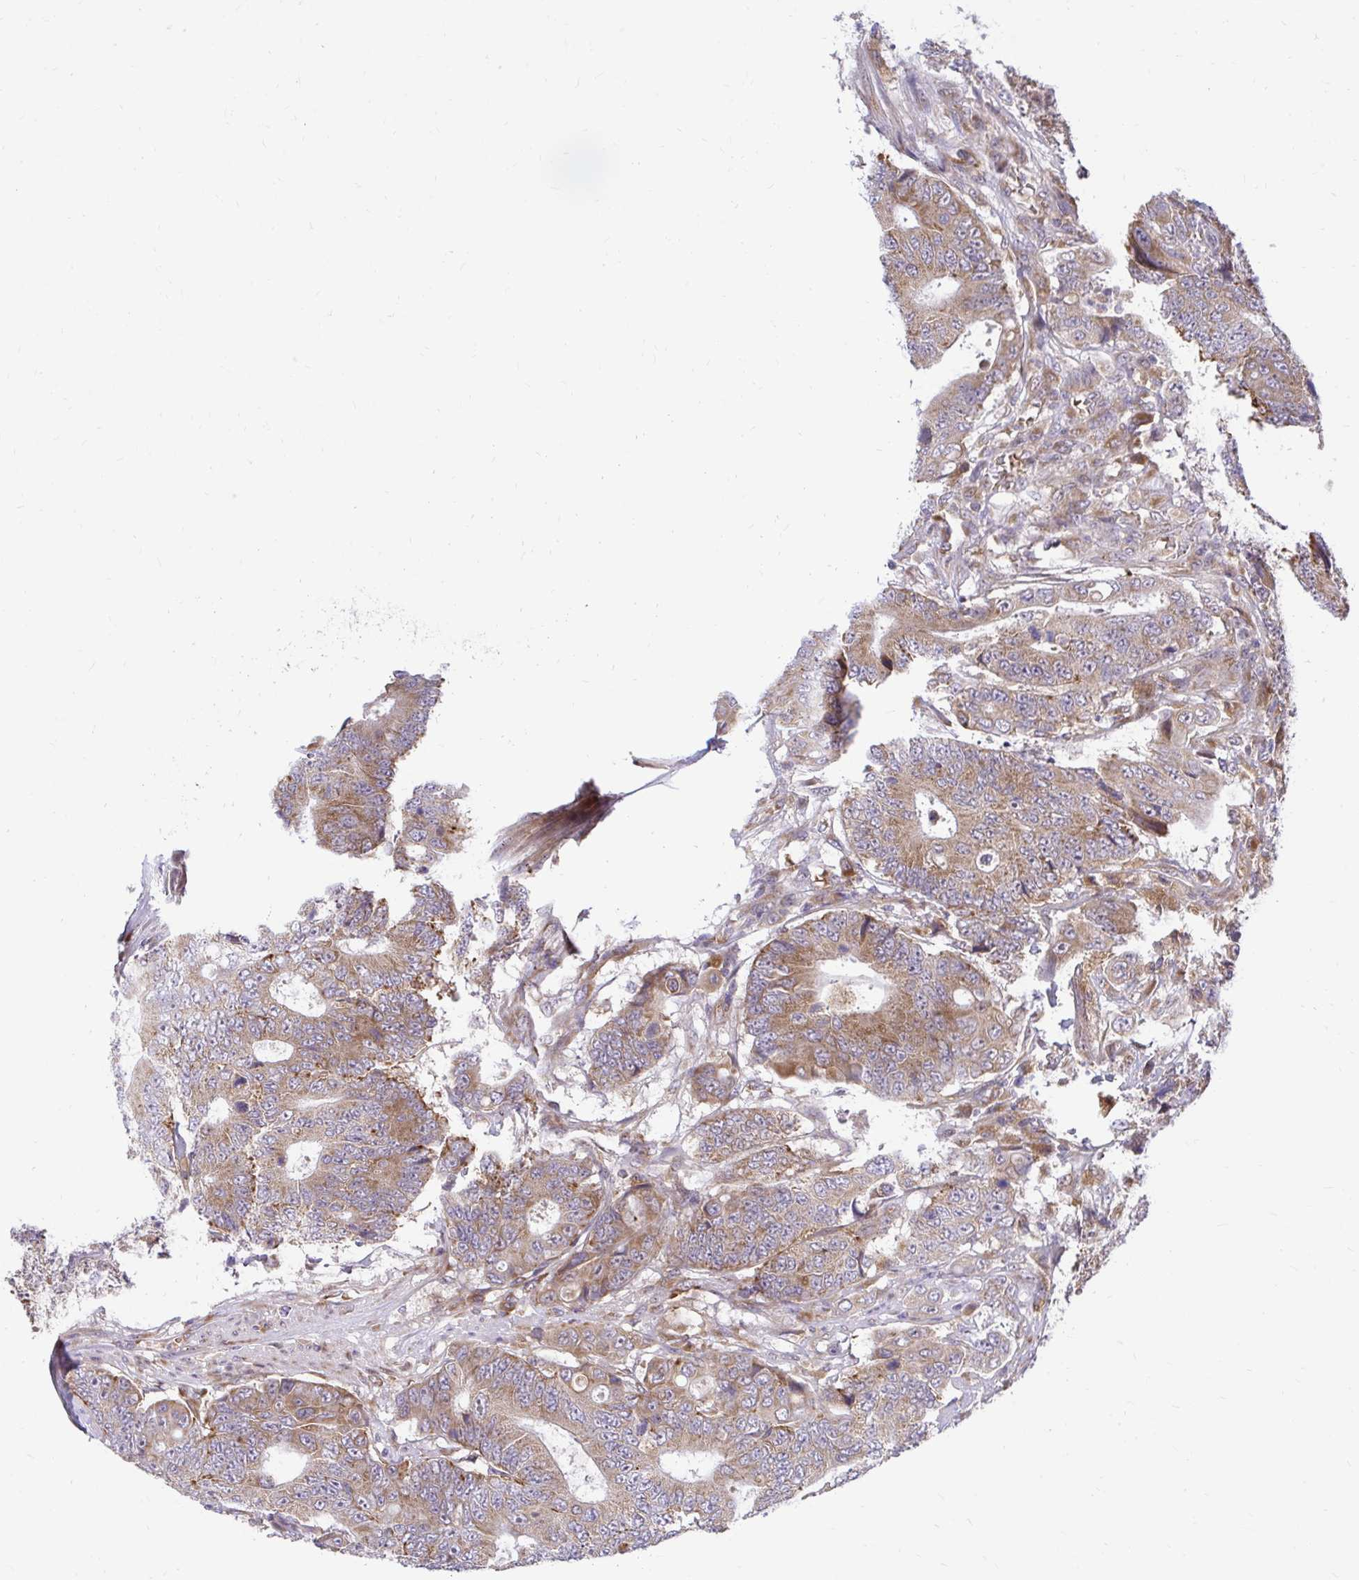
{"staining": {"intensity": "moderate", "quantity": ">75%", "location": "cytoplasmic/membranous"}, "tissue": "colorectal cancer", "cell_type": "Tumor cells", "image_type": "cancer", "snomed": [{"axis": "morphology", "description": "Adenocarcinoma, NOS"}, {"axis": "topography", "description": "Colon"}], "caption": "Colorectal cancer (adenocarcinoma) stained for a protein shows moderate cytoplasmic/membranous positivity in tumor cells. The protein is stained brown, and the nuclei are stained in blue (DAB (3,3'-diaminobenzidine) IHC with brightfield microscopy, high magnification).", "gene": "VTI1B", "patient": {"sex": "female", "age": 48}}